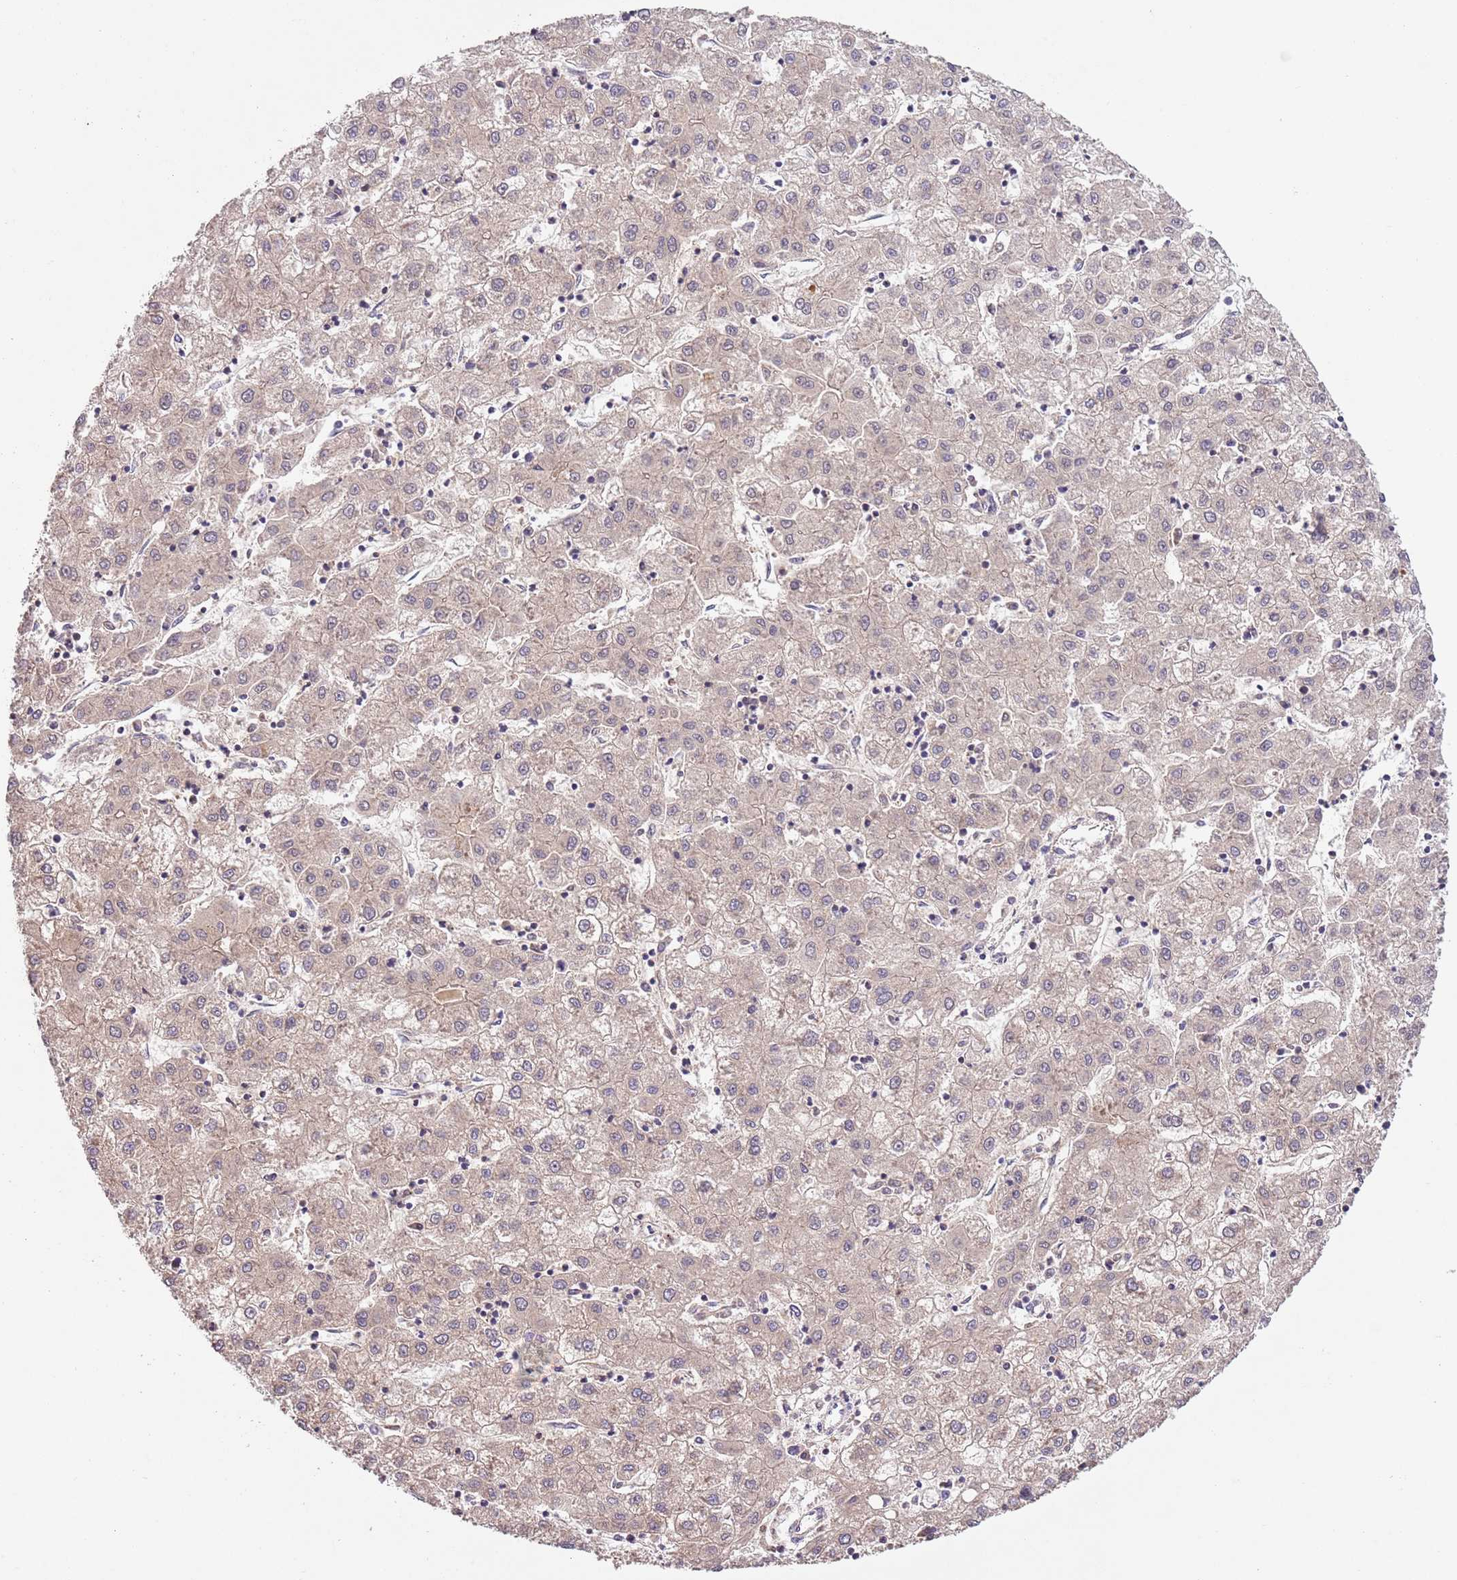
{"staining": {"intensity": "weak", "quantity": "<25%", "location": "cytoplasmic/membranous"}, "tissue": "liver cancer", "cell_type": "Tumor cells", "image_type": "cancer", "snomed": [{"axis": "morphology", "description": "Carcinoma, Hepatocellular, NOS"}, {"axis": "topography", "description": "Liver"}], "caption": "Hepatocellular carcinoma (liver) was stained to show a protein in brown. There is no significant expression in tumor cells.", "gene": "FAM89B", "patient": {"sex": "male", "age": 72}}